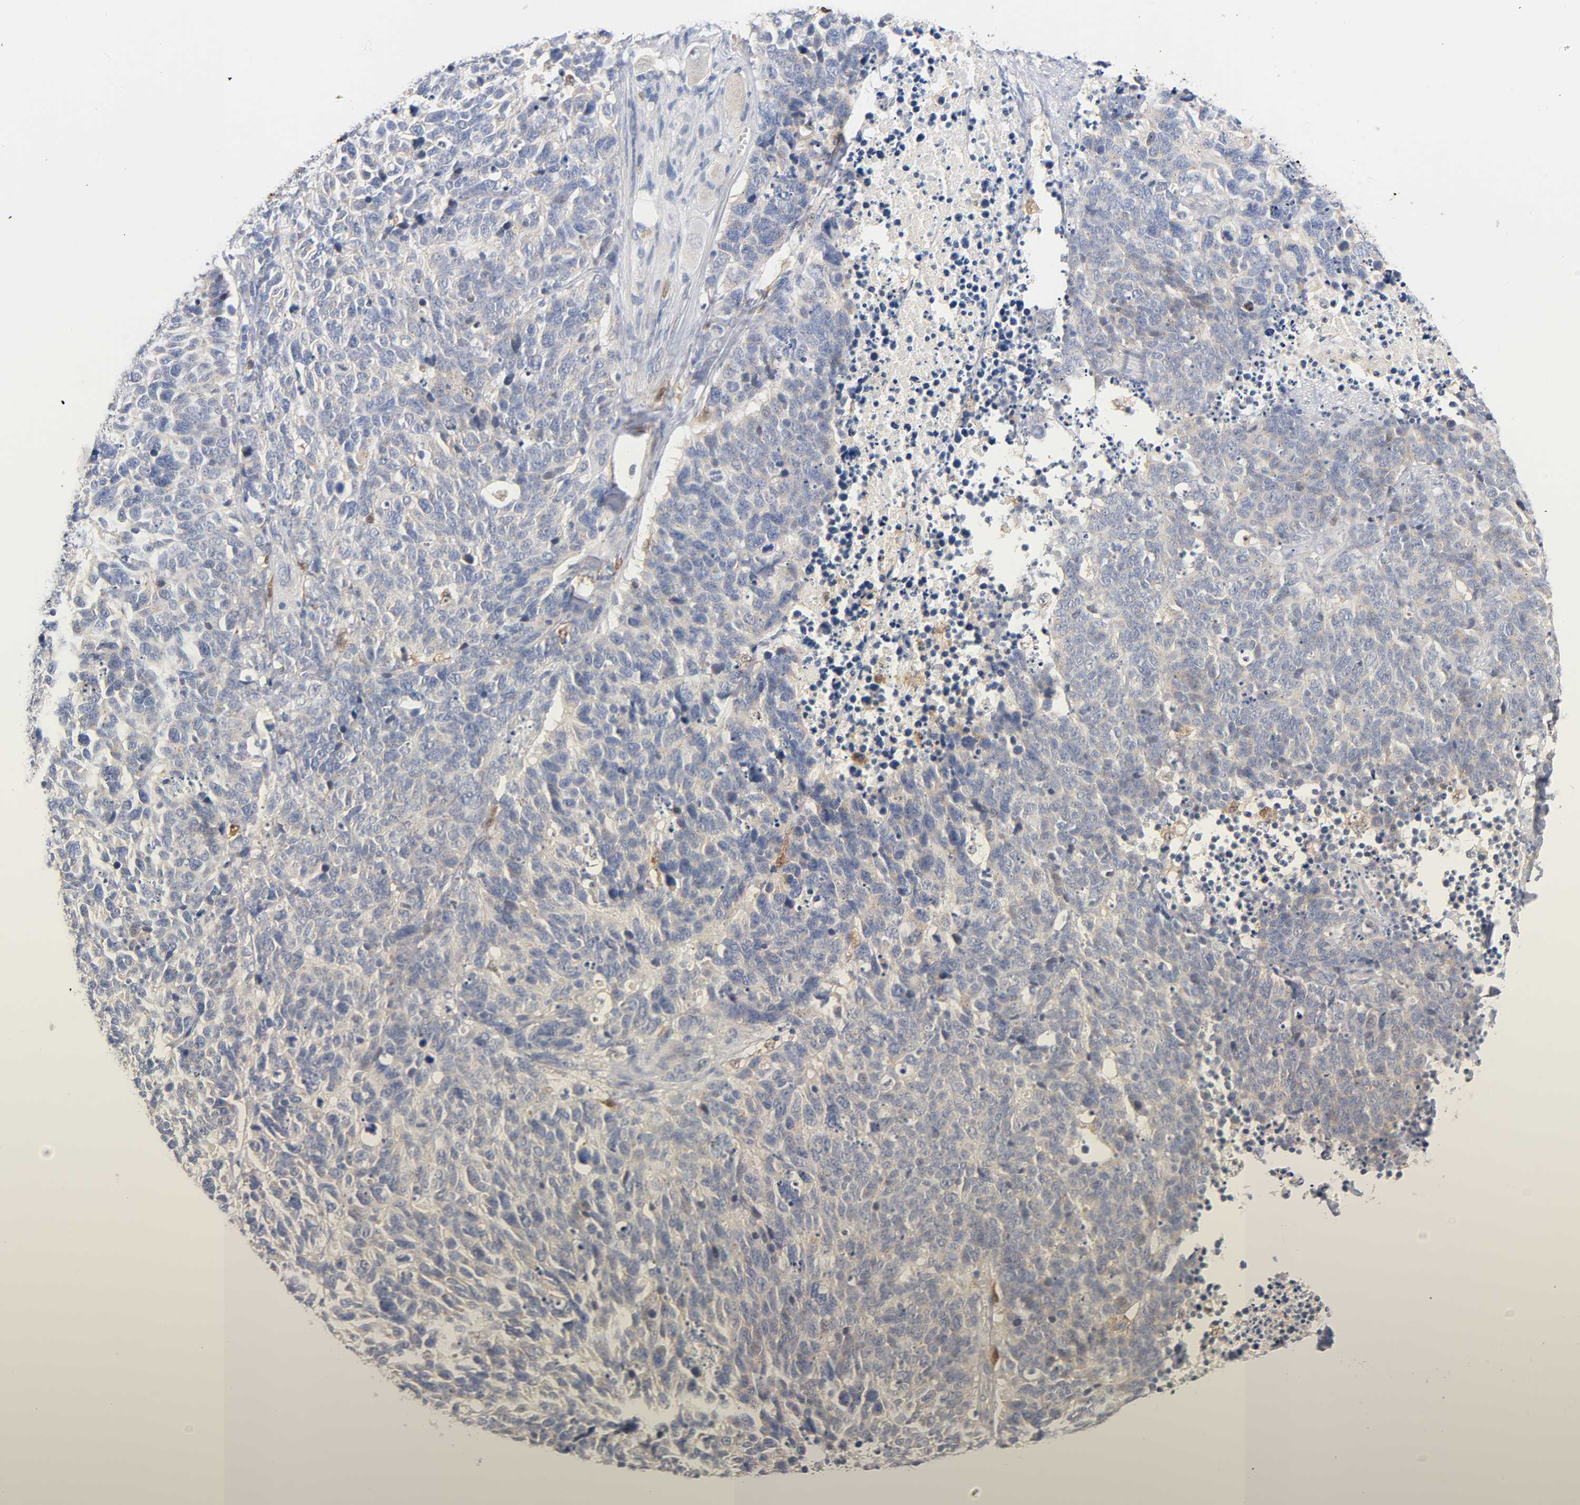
{"staining": {"intensity": "weak", "quantity": "<25%", "location": "cytoplasmic/membranous"}, "tissue": "lung cancer", "cell_type": "Tumor cells", "image_type": "cancer", "snomed": [{"axis": "morphology", "description": "Neoplasm, malignant, NOS"}, {"axis": "topography", "description": "Lung"}], "caption": "Immunohistochemistry micrograph of neoplastic tissue: lung cancer (malignant neoplasm) stained with DAB demonstrates no significant protein staining in tumor cells. (IHC, brightfield microscopy, high magnification).", "gene": "IL18", "patient": {"sex": "female", "age": 58}}